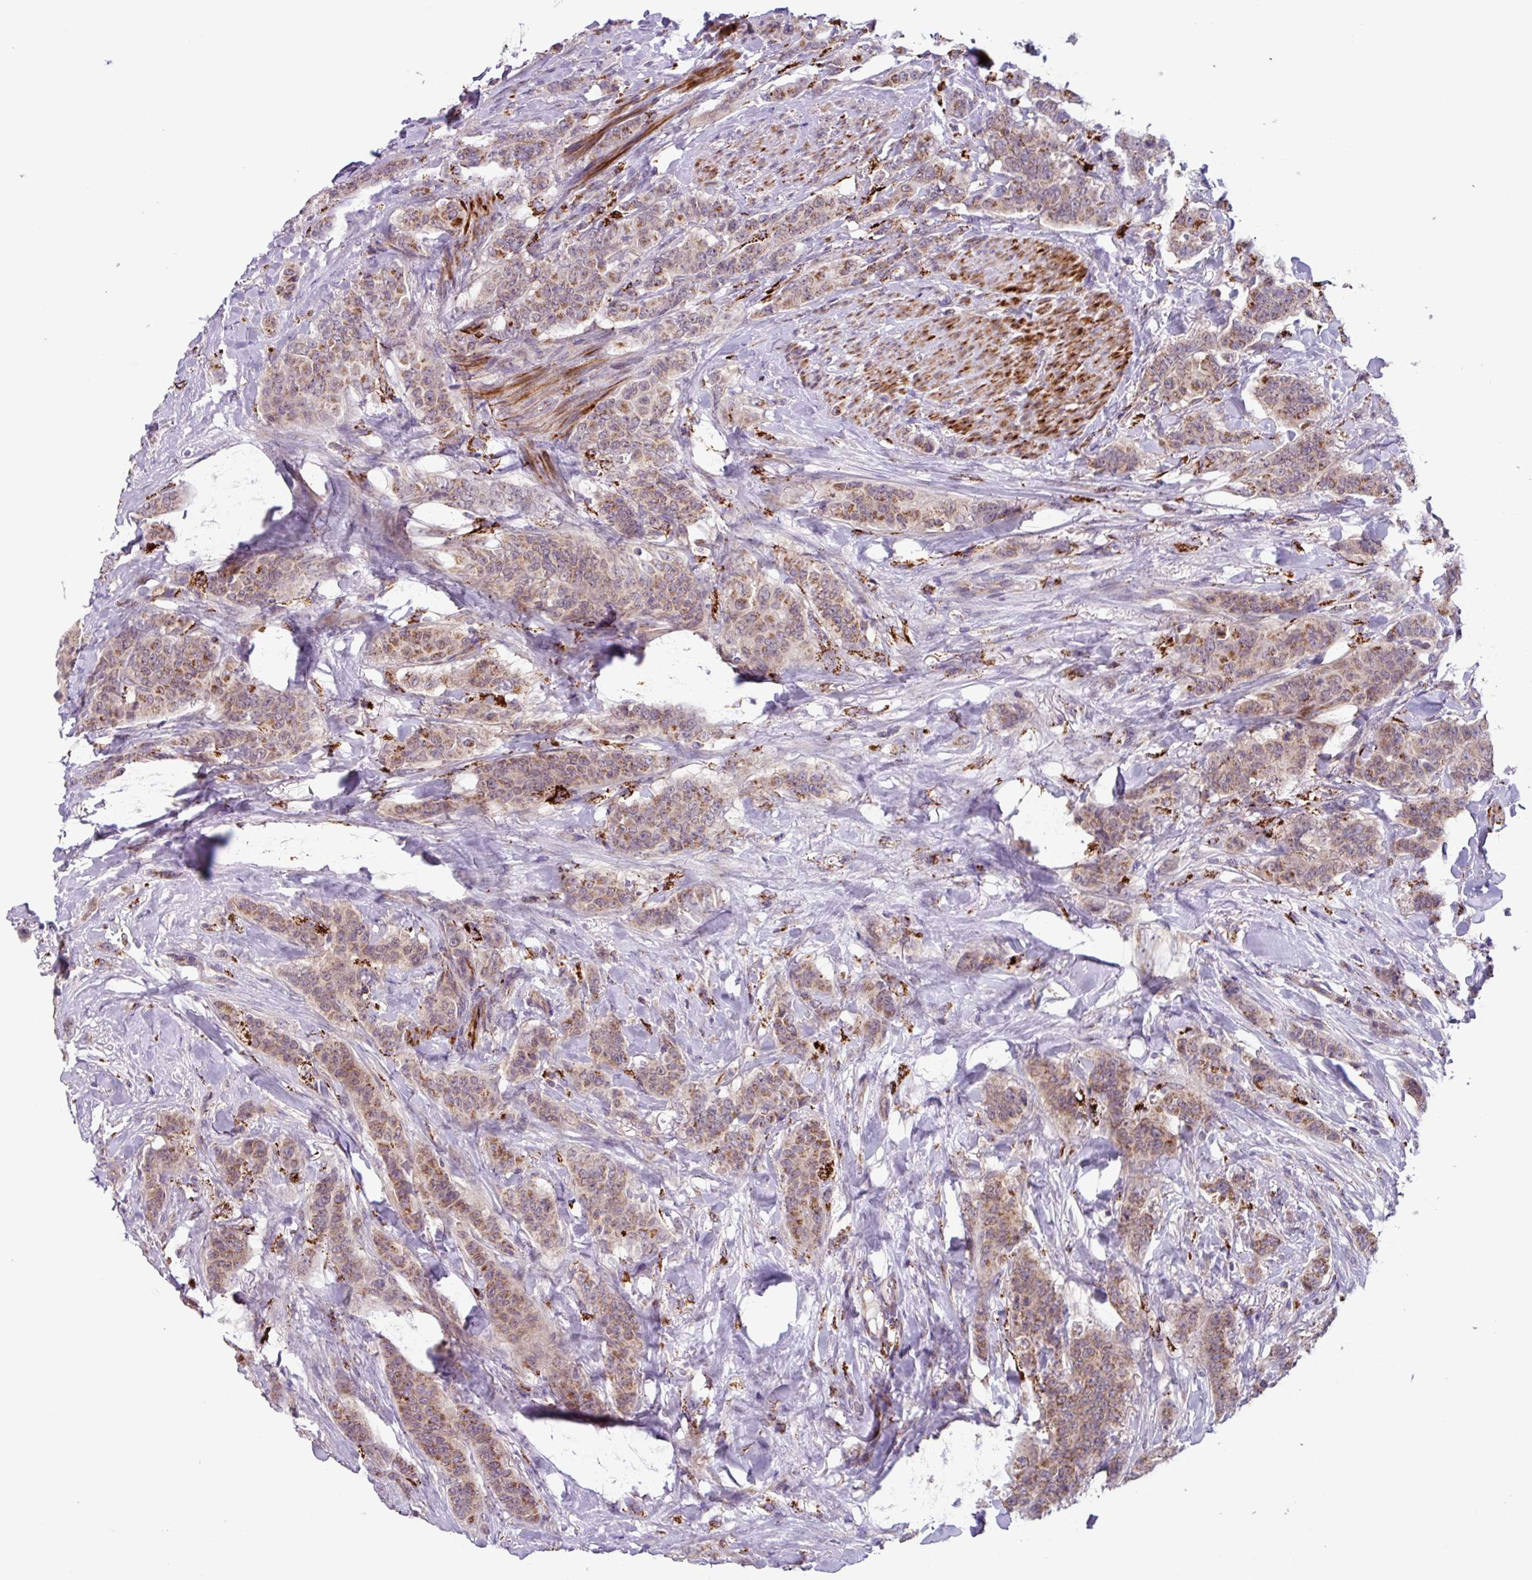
{"staining": {"intensity": "weak", "quantity": ">75%", "location": "cytoplasmic/membranous"}, "tissue": "breast cancer", "cell_type": "Tumor cells", "image_type": "cancer", "snomed": [{"axis": "morphology", "description": "Duct carcinoma"}, {"axis": "topography", "description": "Breast"}], "caption": "Human invasive ductal carcinoma (breast) stained for a protein (brown) demonstrates weak cytoplasmic/membranous positive expression in about >75% of tumor cells.", "gene": "AKIRIN1", "patient": {"sex": "female", "age": 40}}